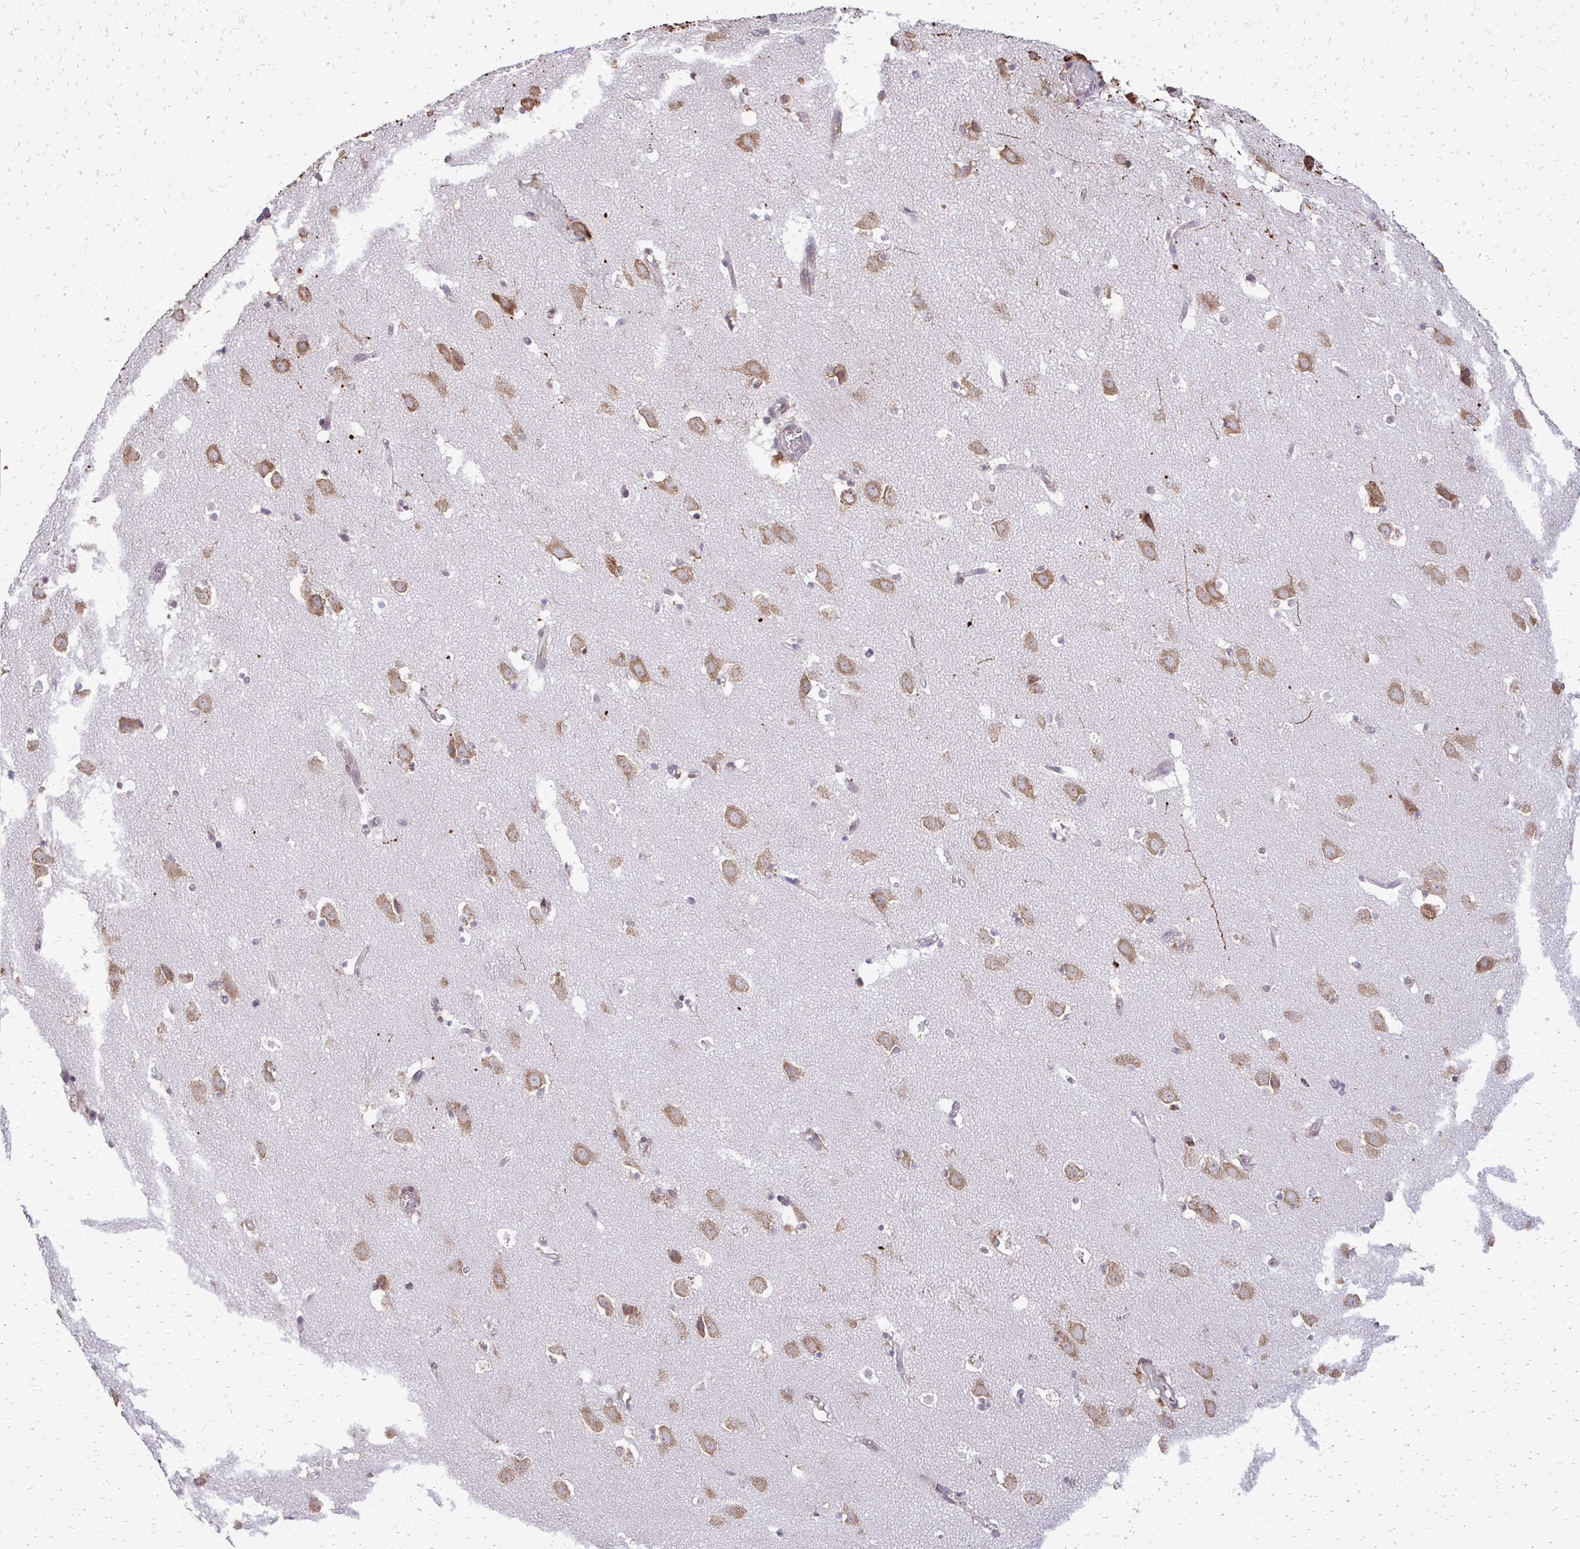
{"staining": {"intensity": "negative", "quantity": "none", "location": "none"}, "tissue": "caudate", "cell_type": "Glial cells", "image_type": "normal", "snomed": [{"axis": "morphology", "description": "Normal tissue, NOS"}, {"axis": "topography", "description": "Lateral ventricle wall"}], "caption": "Benign caudate was stained to show a protein in brown. There is no significant expression in glial cells. (Stains: DAB immunohistochemistry (IHC) with hematoxylin counter stain, Microscopy: brightfield microscopy at high magnification).", "gene": "RPS3", "patient": {"sex": "male", "age": 37}}